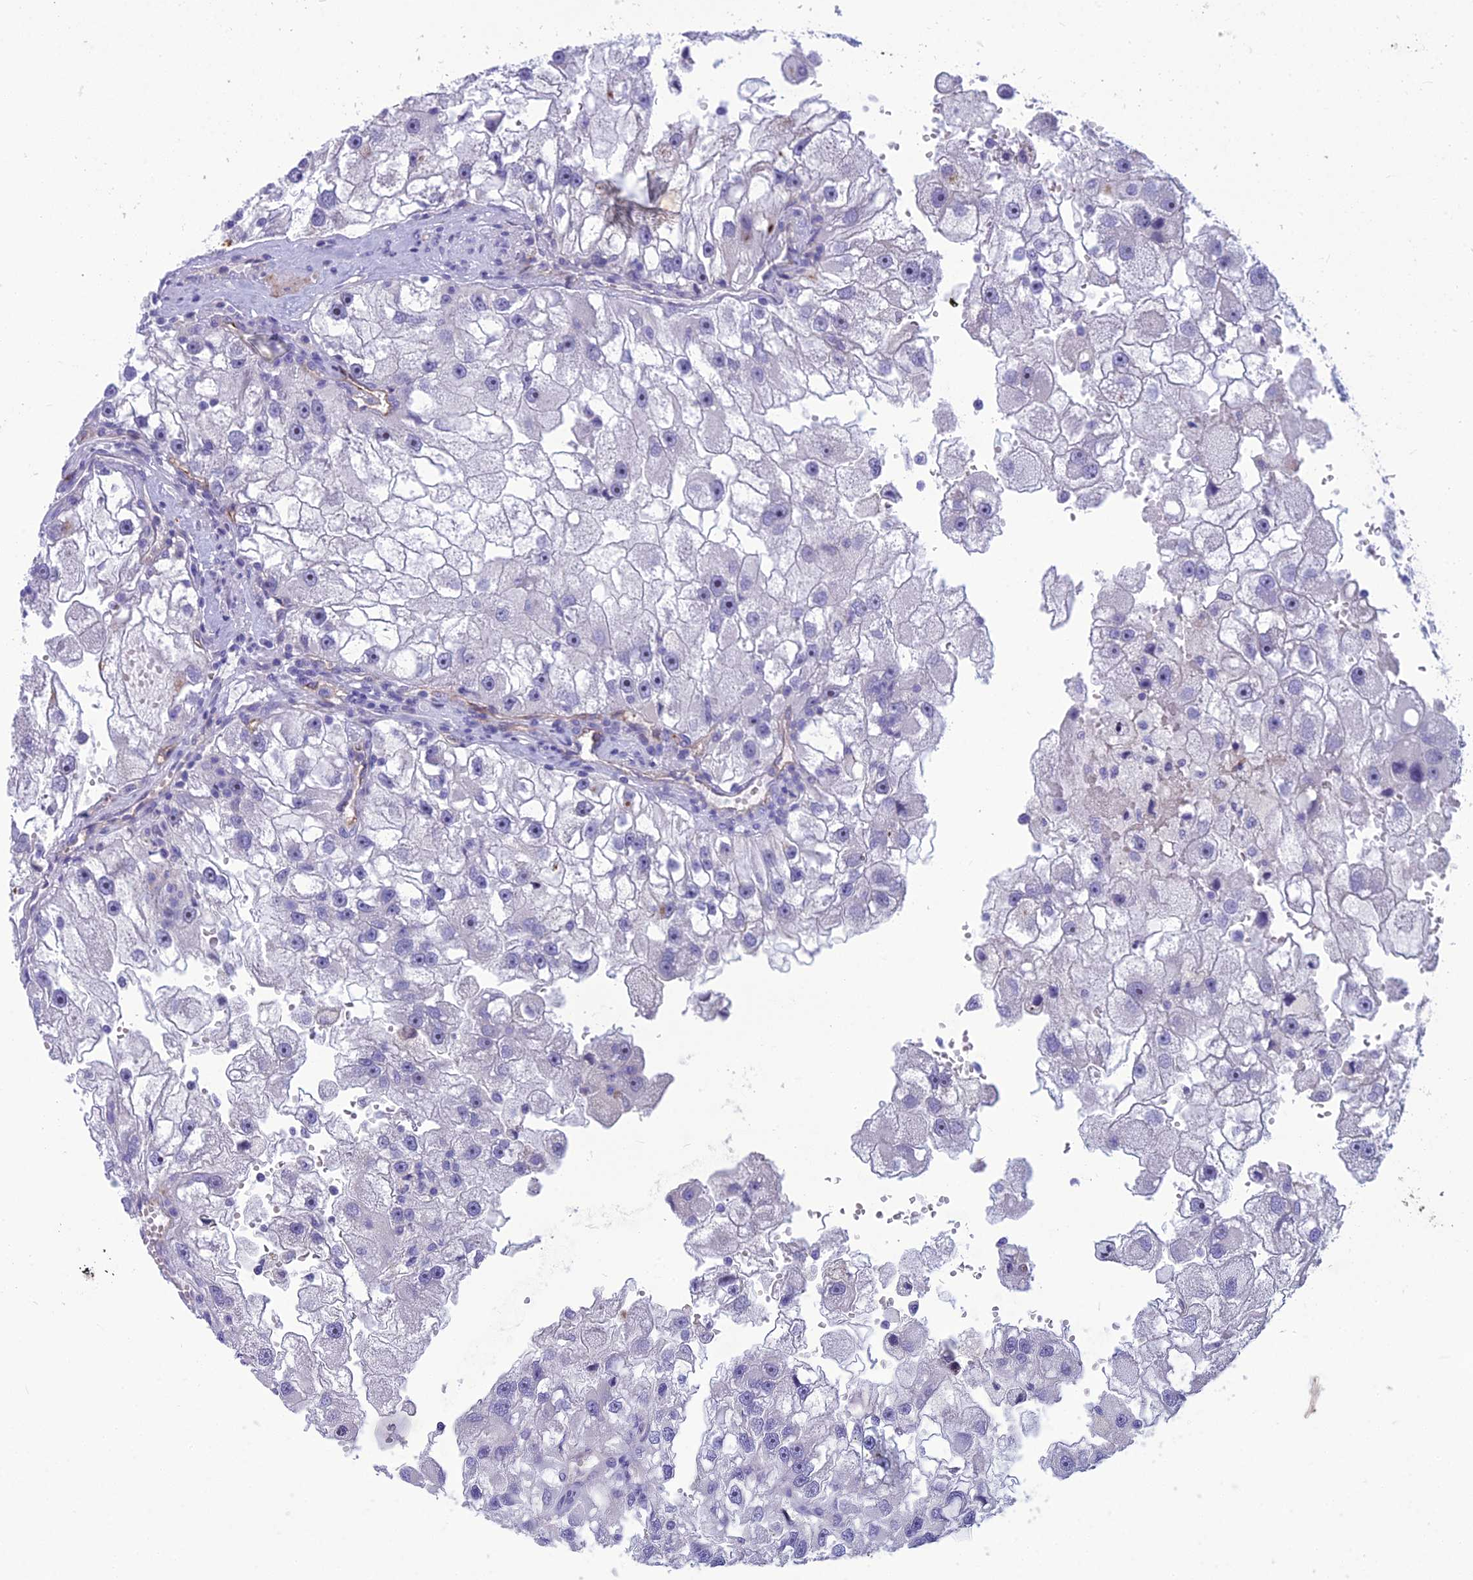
{"staining": {"intensity": "negative", "quantity": "none", "location": "none"}, "tissue": "renal cancer", "cell_type": "Tumor cells", "image_type": "cancer", "snomed": [{"axis": "morphology", "description": "Adenocarcinoma, NOS"}, {"axis": "topography", "description": "Kidney"}], "caption": "Renal adenocarcinoma was stained to show a protein in brown. There is no significant staining in tumor cells.", "gene": "BBS7", "patient": {"sex": "male", "age": 63}}